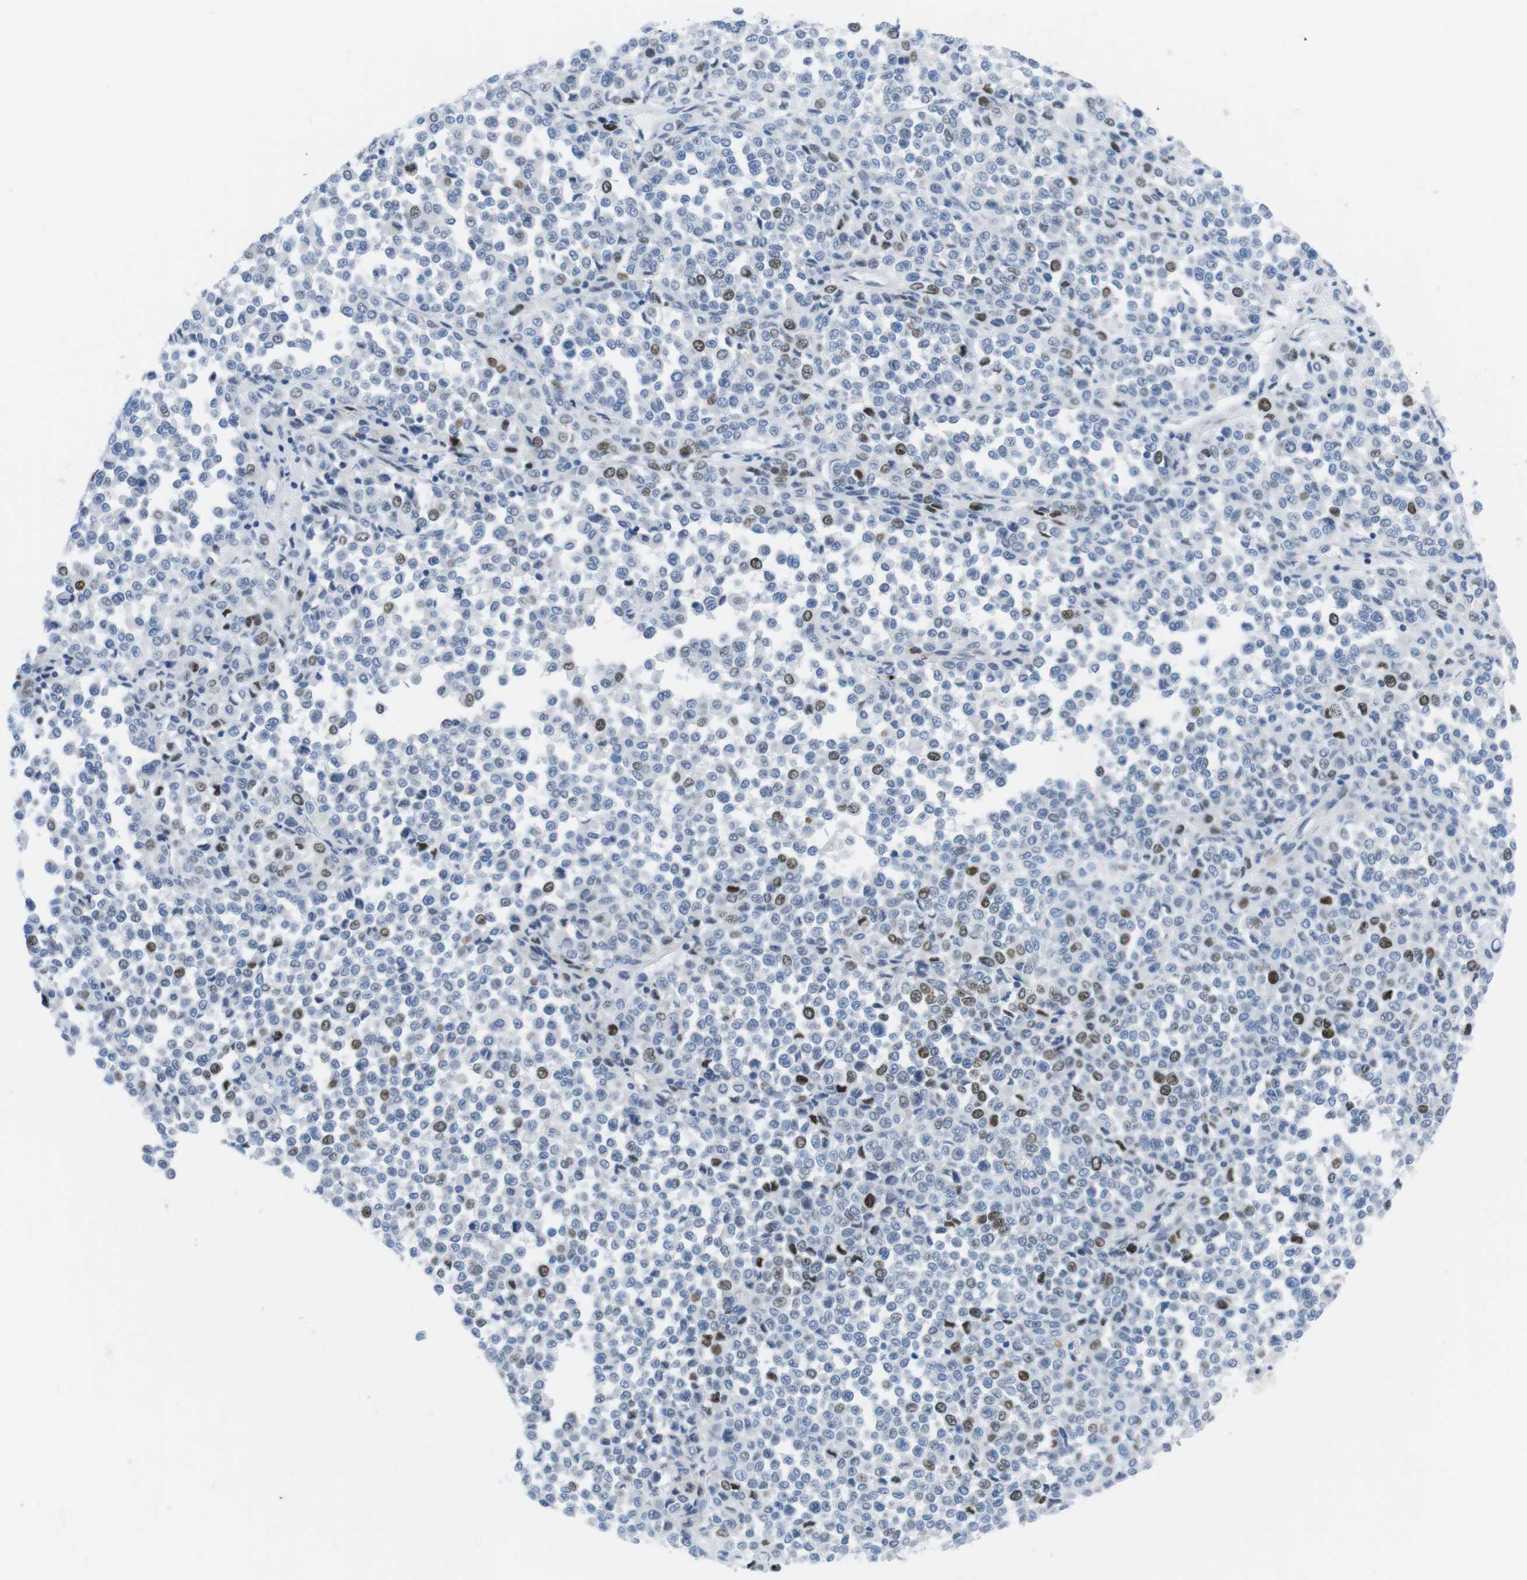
{"staining": {"intensity": "moderate", "quantity": "<25%", "location": "nuclear"}, "tissue": "melanoma", "cell_type": "Tumor cells", "image_type": "cancer", "snomed": [{"axis": "morphology", "description": "Malignant melanoma, Metastatic site"}, {"axis": "topography", "description": "Pancreas"}], "caption": "This image exhibits IHC staining of melanoma, with low moderate nuclear positivity in about <25% of tumor cells.", "gene": "CHAF1A", "patient": {"sex": "female", "age": 30}}